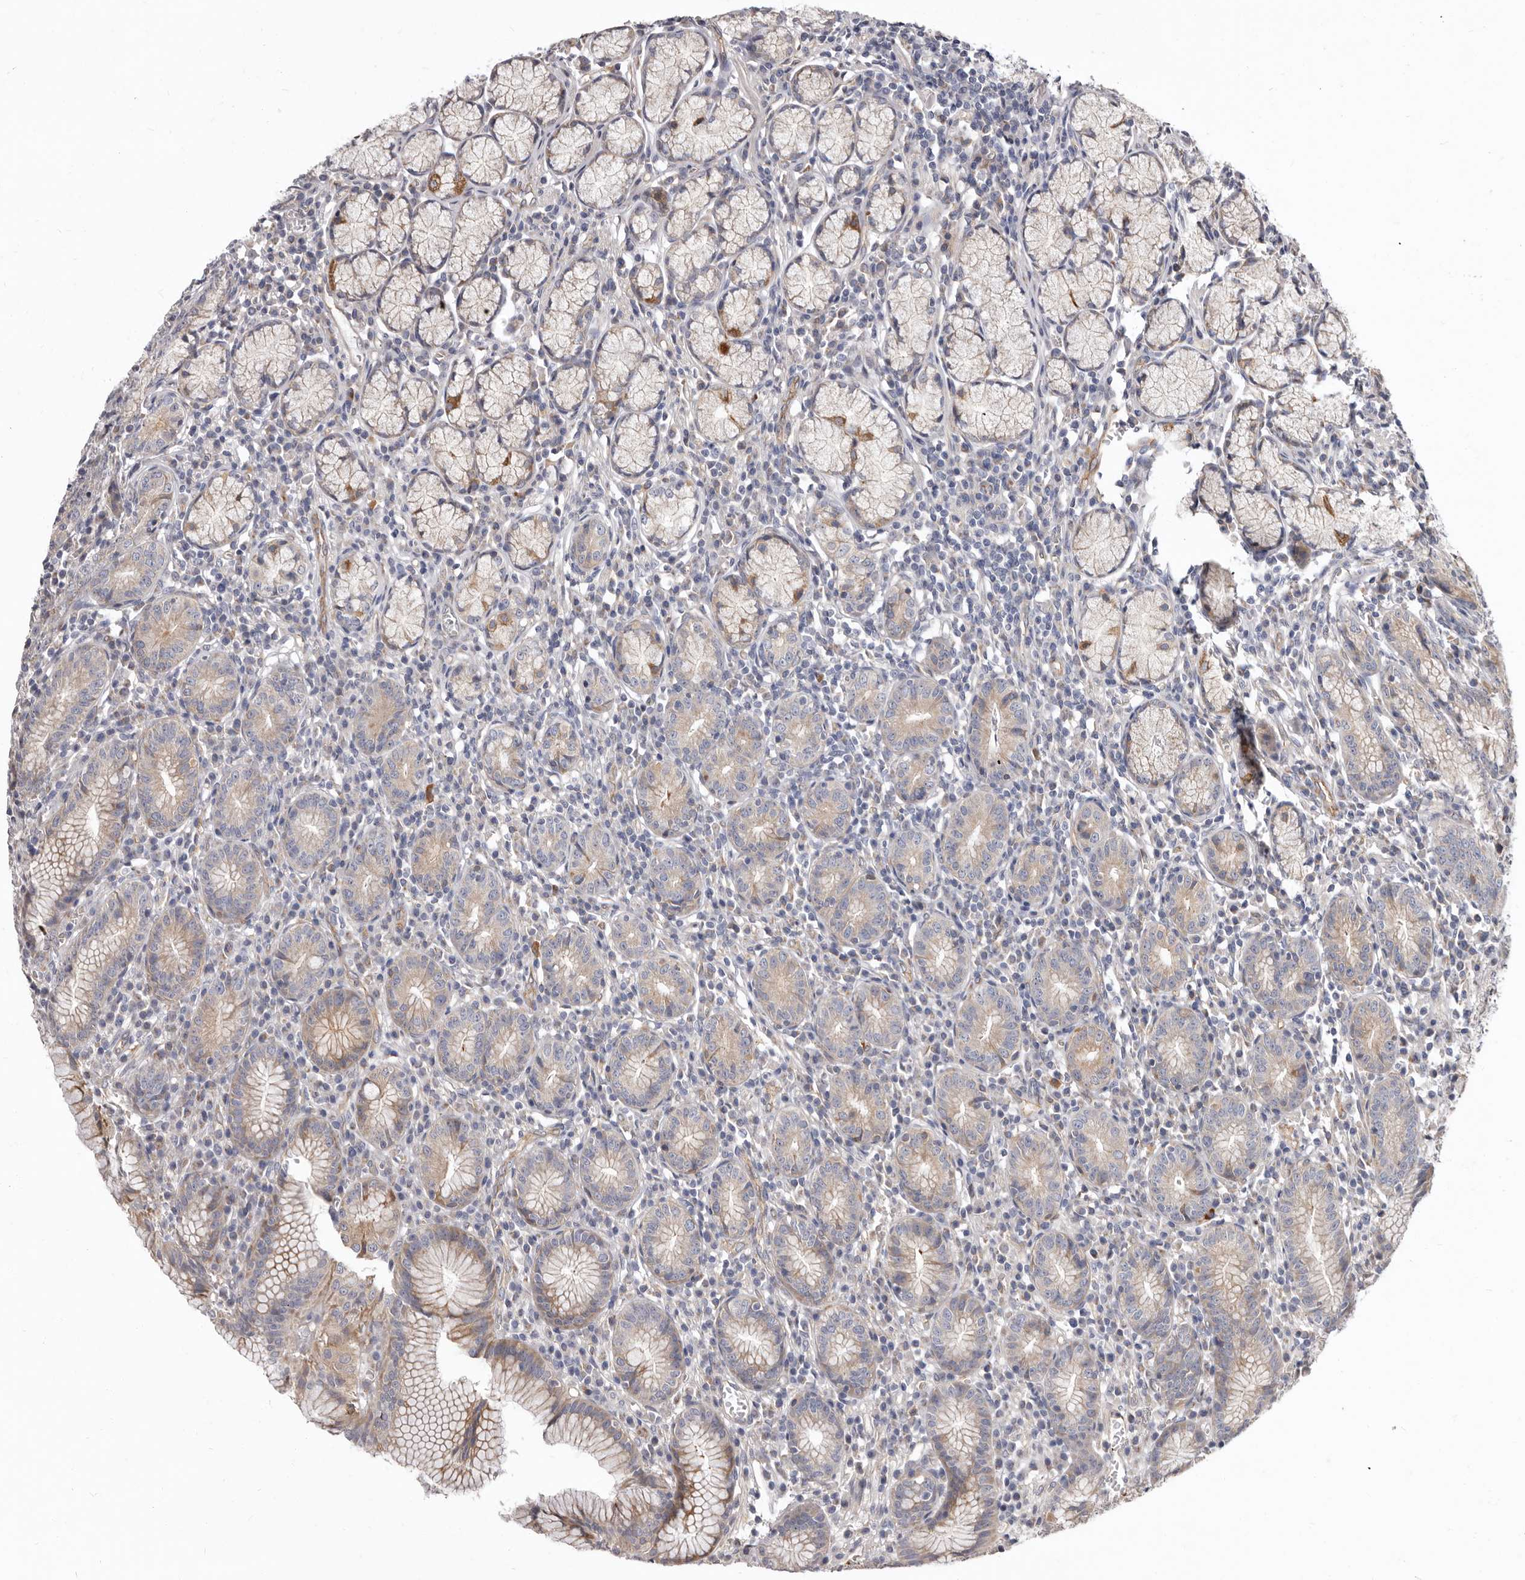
{"staining": {"intensity": "strong", "quantity": "25%-75%", "location": "cytoplasmic/membranous"}, "tissue": "stomach", "cell_type": "Glandular cells", "image_type": "normal", "snomed": [{"axis": "morphology", "description": "Normal tissue, NOS"}, {"axis": "topography", "description": "Stomach"}], "caption": "Immunohistochemical staining of benign human stomach shows strong cytoplasmic/membranous protein expression in about 25%-75% of glandular cells. The protein of interest is stained brown, and the nuclei are stained in blue (DAB IHC with brightfield microscopy, high magnification).", "gene": "FMO2", "patient": {"sex": "male", "age": 55}}